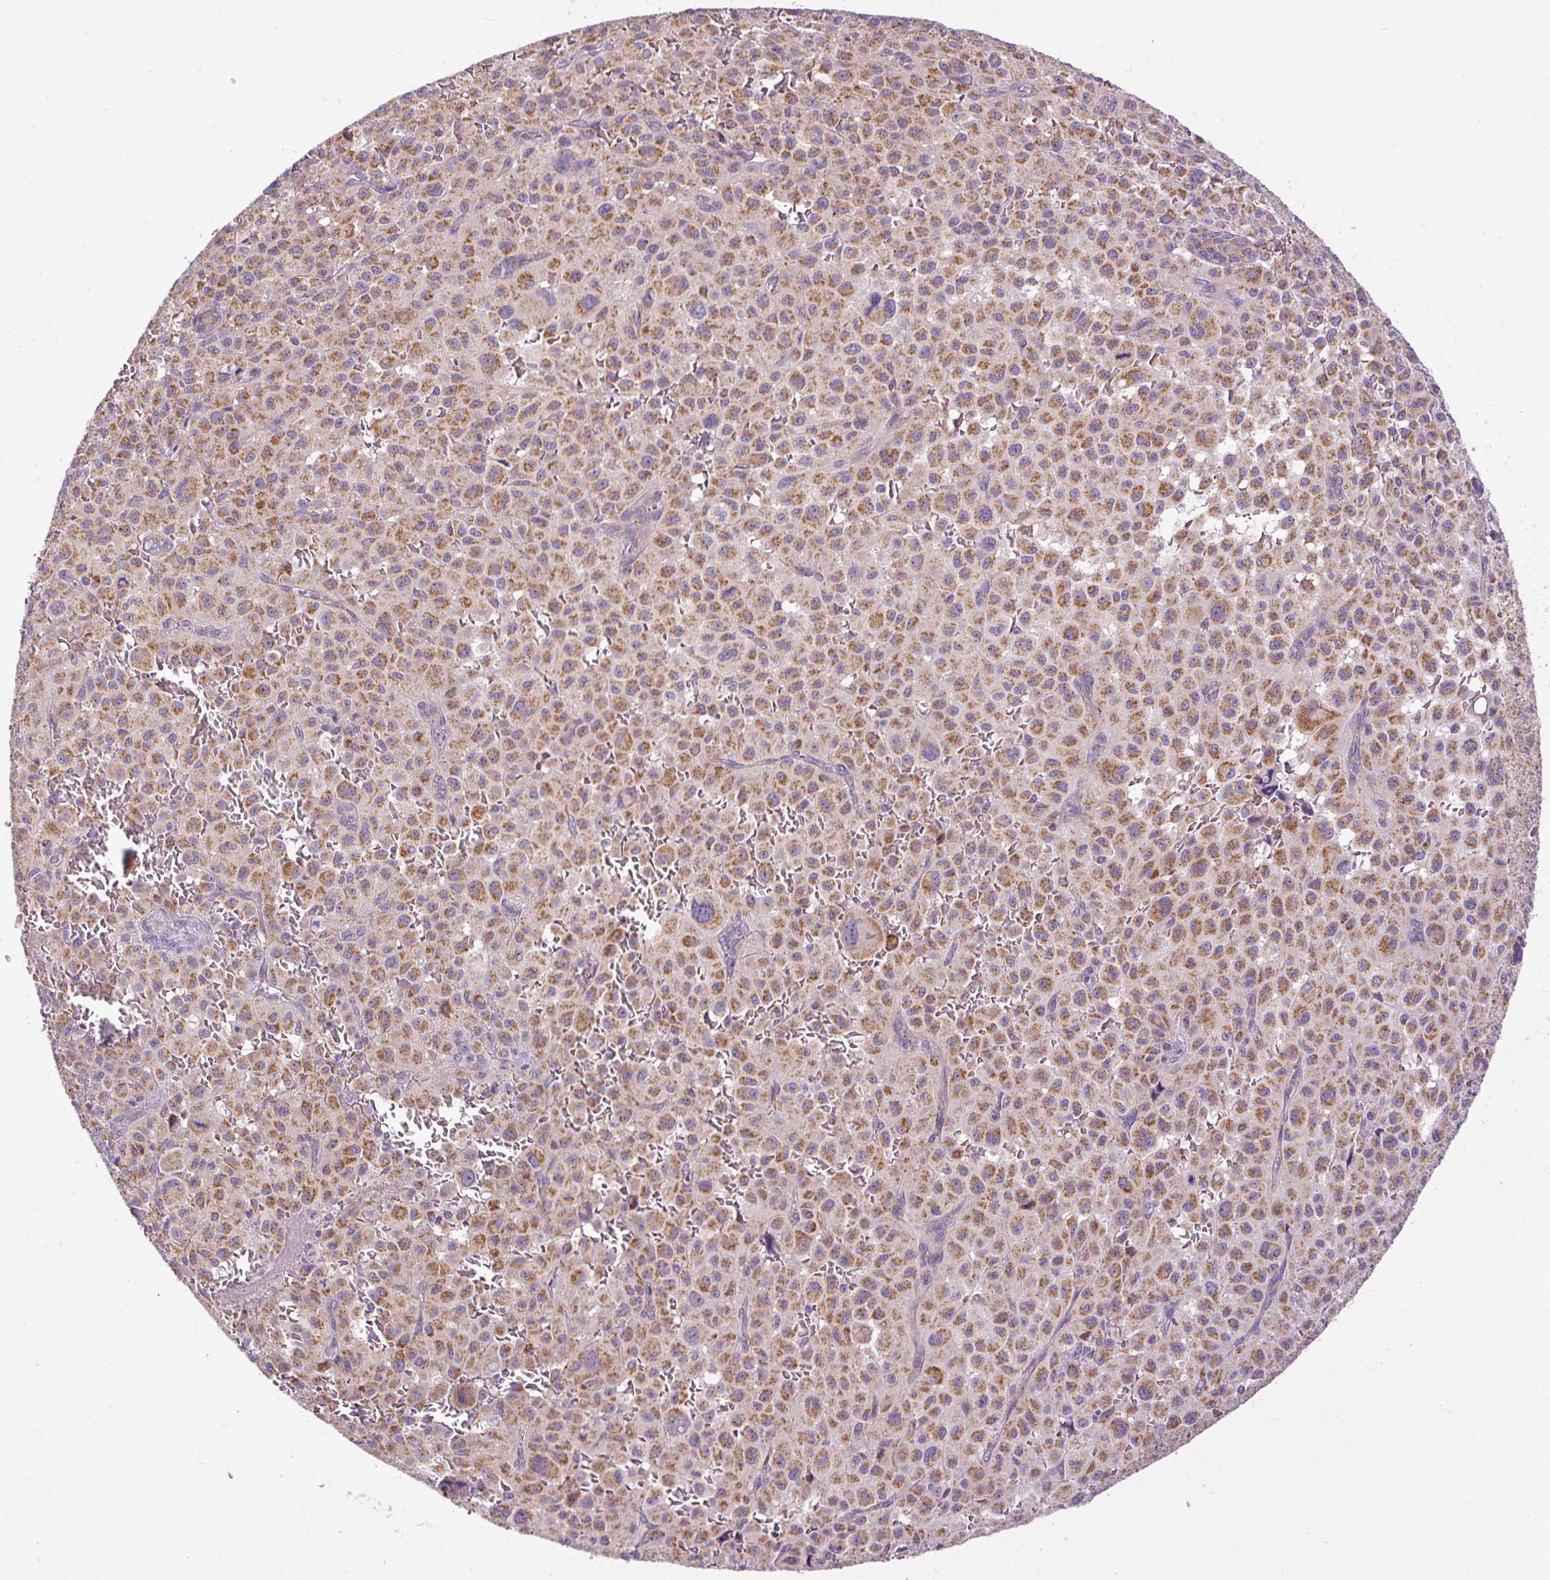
{"staining": {"intensity": "moderate", "quantity": ">75%", "location": "cytoplasmic/membranous"}, "tissue": "melanoma", "cell_type": "Tumor cells", "image_type": "cancer", "snomed": [{"axis": "morphology", "description": "Malignant melanoma, NOS"}, {"axis": "topography", "description": "Skin"}], "caption": "Protein staining of malignant melanoma tissue exhibits moderate cytoplasmic/membranous positivity in about >75% of tumor cells.", "gene": "TM2D3", "patient": {"sex": "female", "age": 74}}